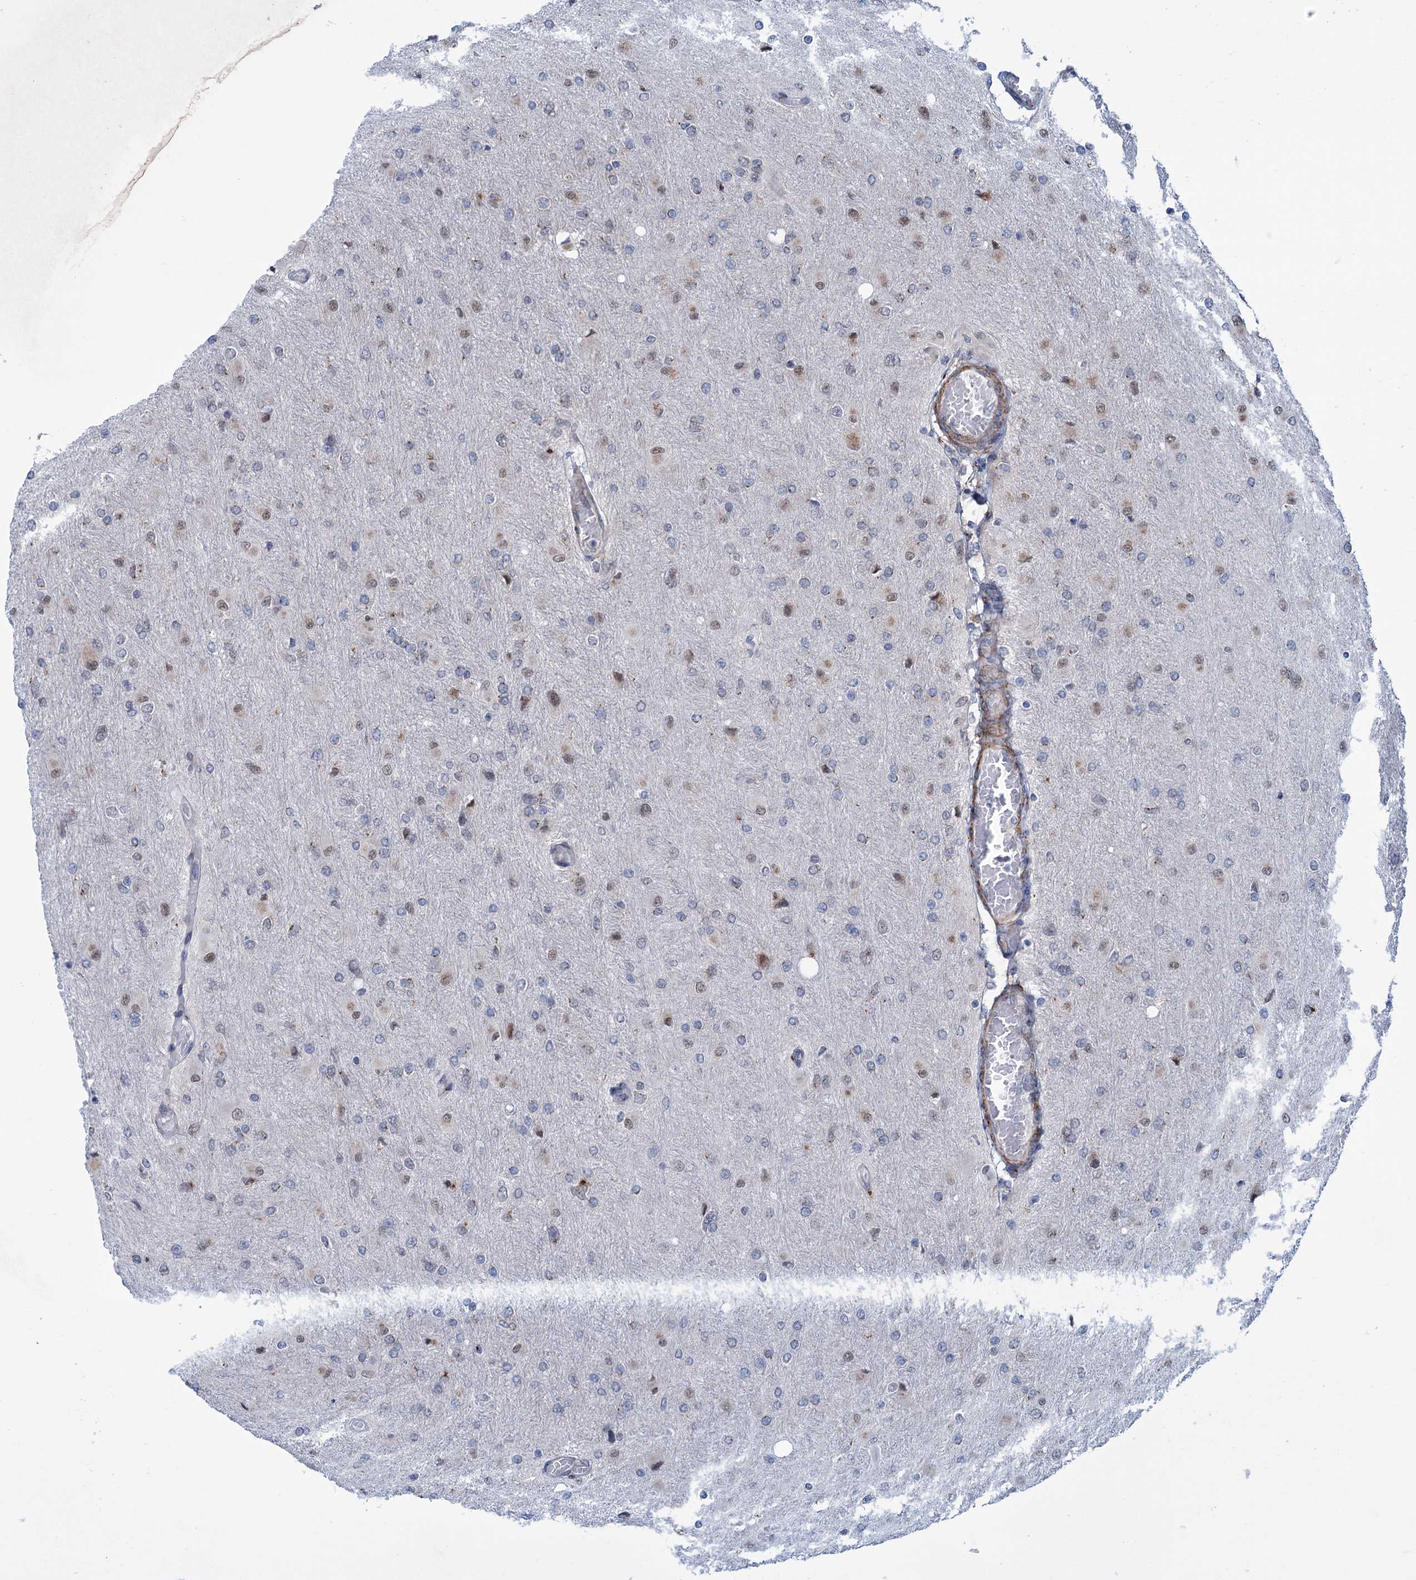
{"staining": {"intensity": "moderate", "quantity": "<25%", "location": "cytoplasmic/membranous"}, "tissue": "glioma", "cell_type": "Tumor cells", "image_type": "cancer", "snomed": [{"axis": "morphology", "description": "Glioma, malignant, High grade"}, {"axis": "topography", "description": "Cerebral cortex"}], "caption": "High-grade glioma (malignant) was stained to show a protein in brown. There is low levels of moderate cytoplasmic/membranous staining in about <25% of tumor cells.", "gene": "ELP4", "patient": {"sex": "female", "age": 36}}